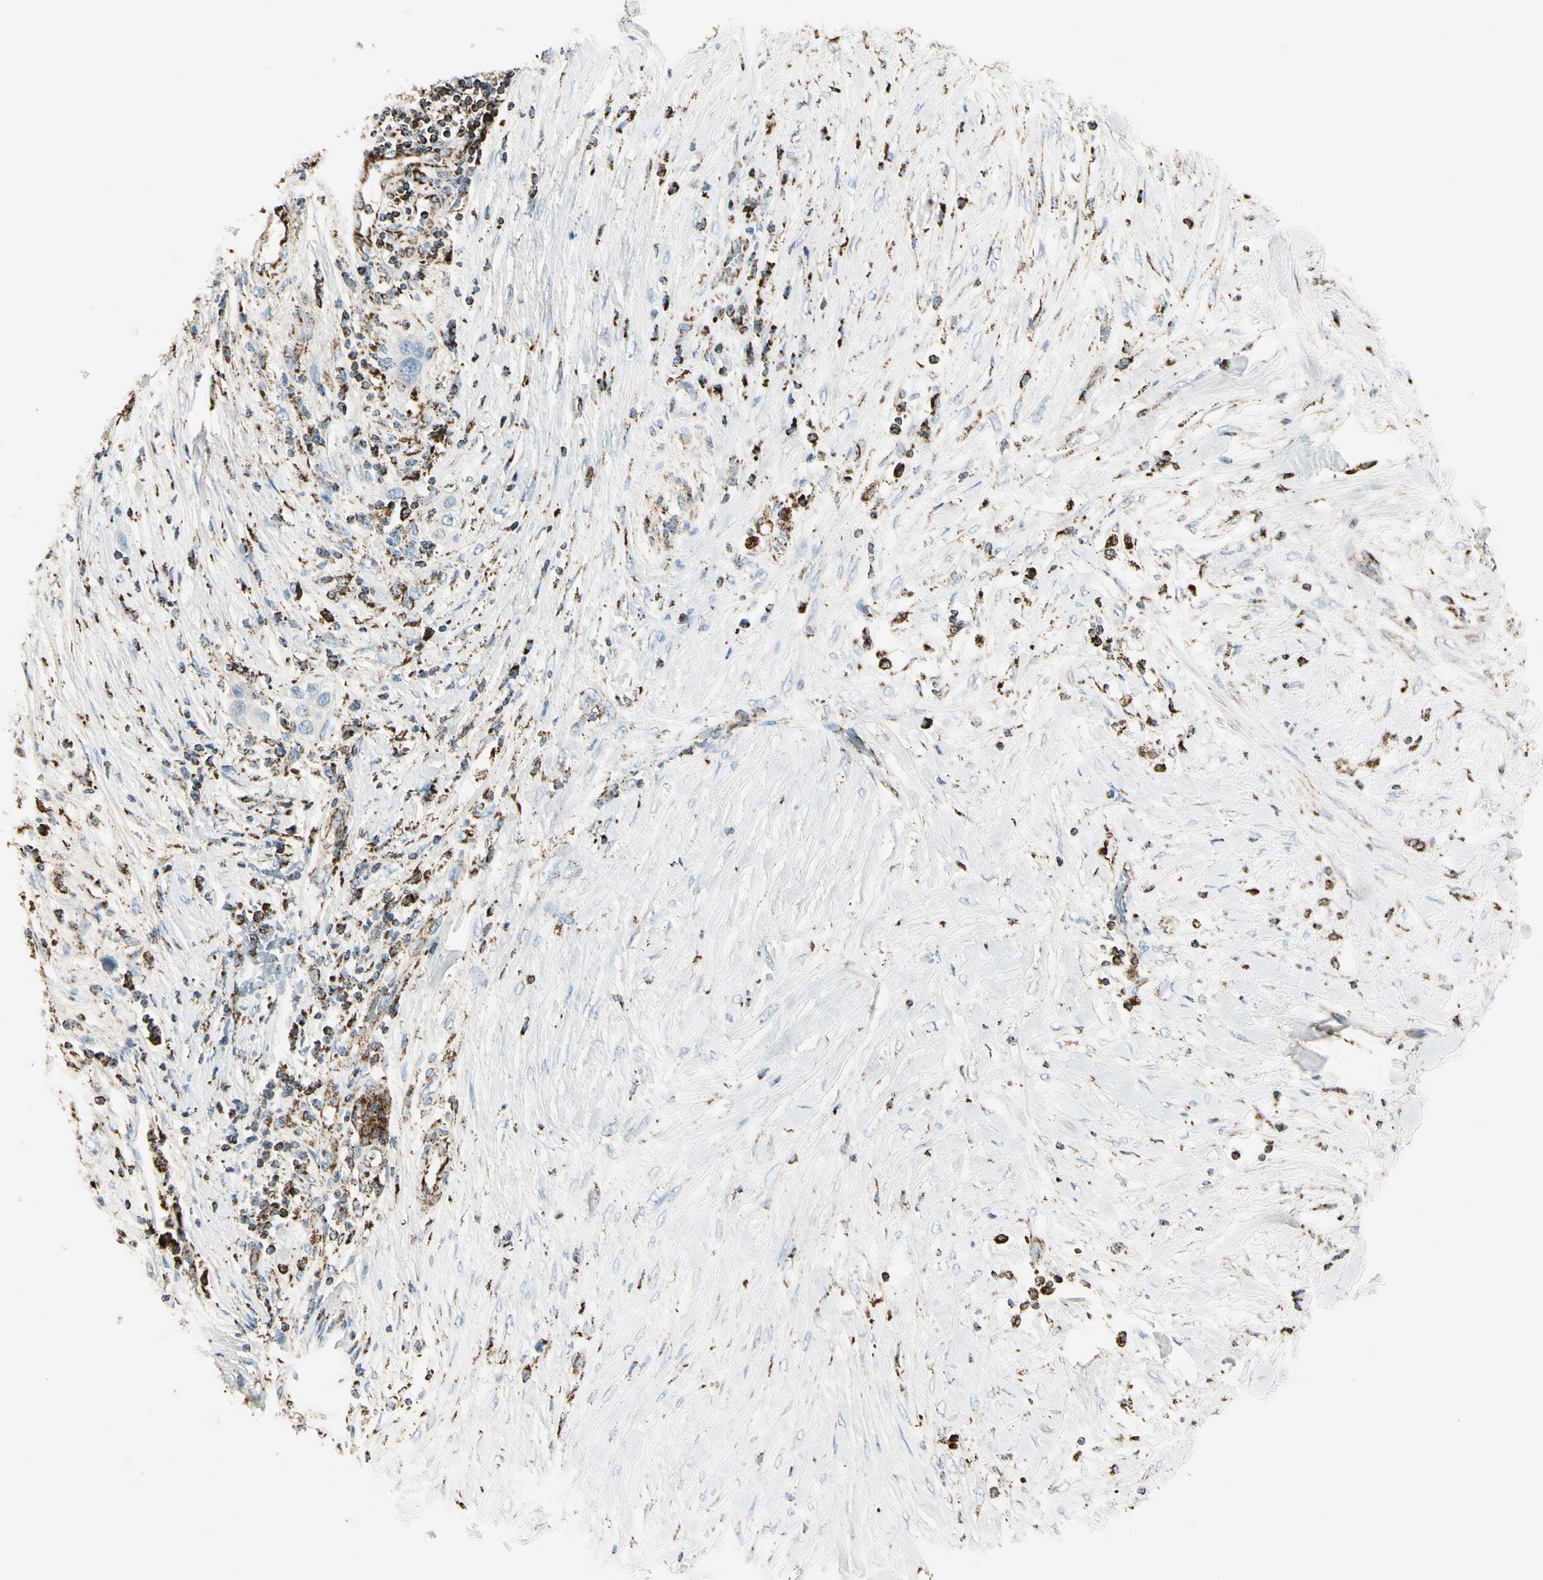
{"staining": {"intensity": "negative", "quantity": "none", "location": "none"}, "tissue": "pancreatic cancer", "cell_type": "Tumor cells", "image_type": "cancer", "snomed": [{"axis": "morphology", "description": "Adenocarcinoma, NOS"}, {"axis": "topography", "description": "Pancreas"}], "caption": "Immunohistochemistry (IHC) of pancreatic cancer (adenocarcinoma) demonstrates no expression in tumor cells.", "gene": "ME2", "patient": {"sex": "female", "age": 70}}